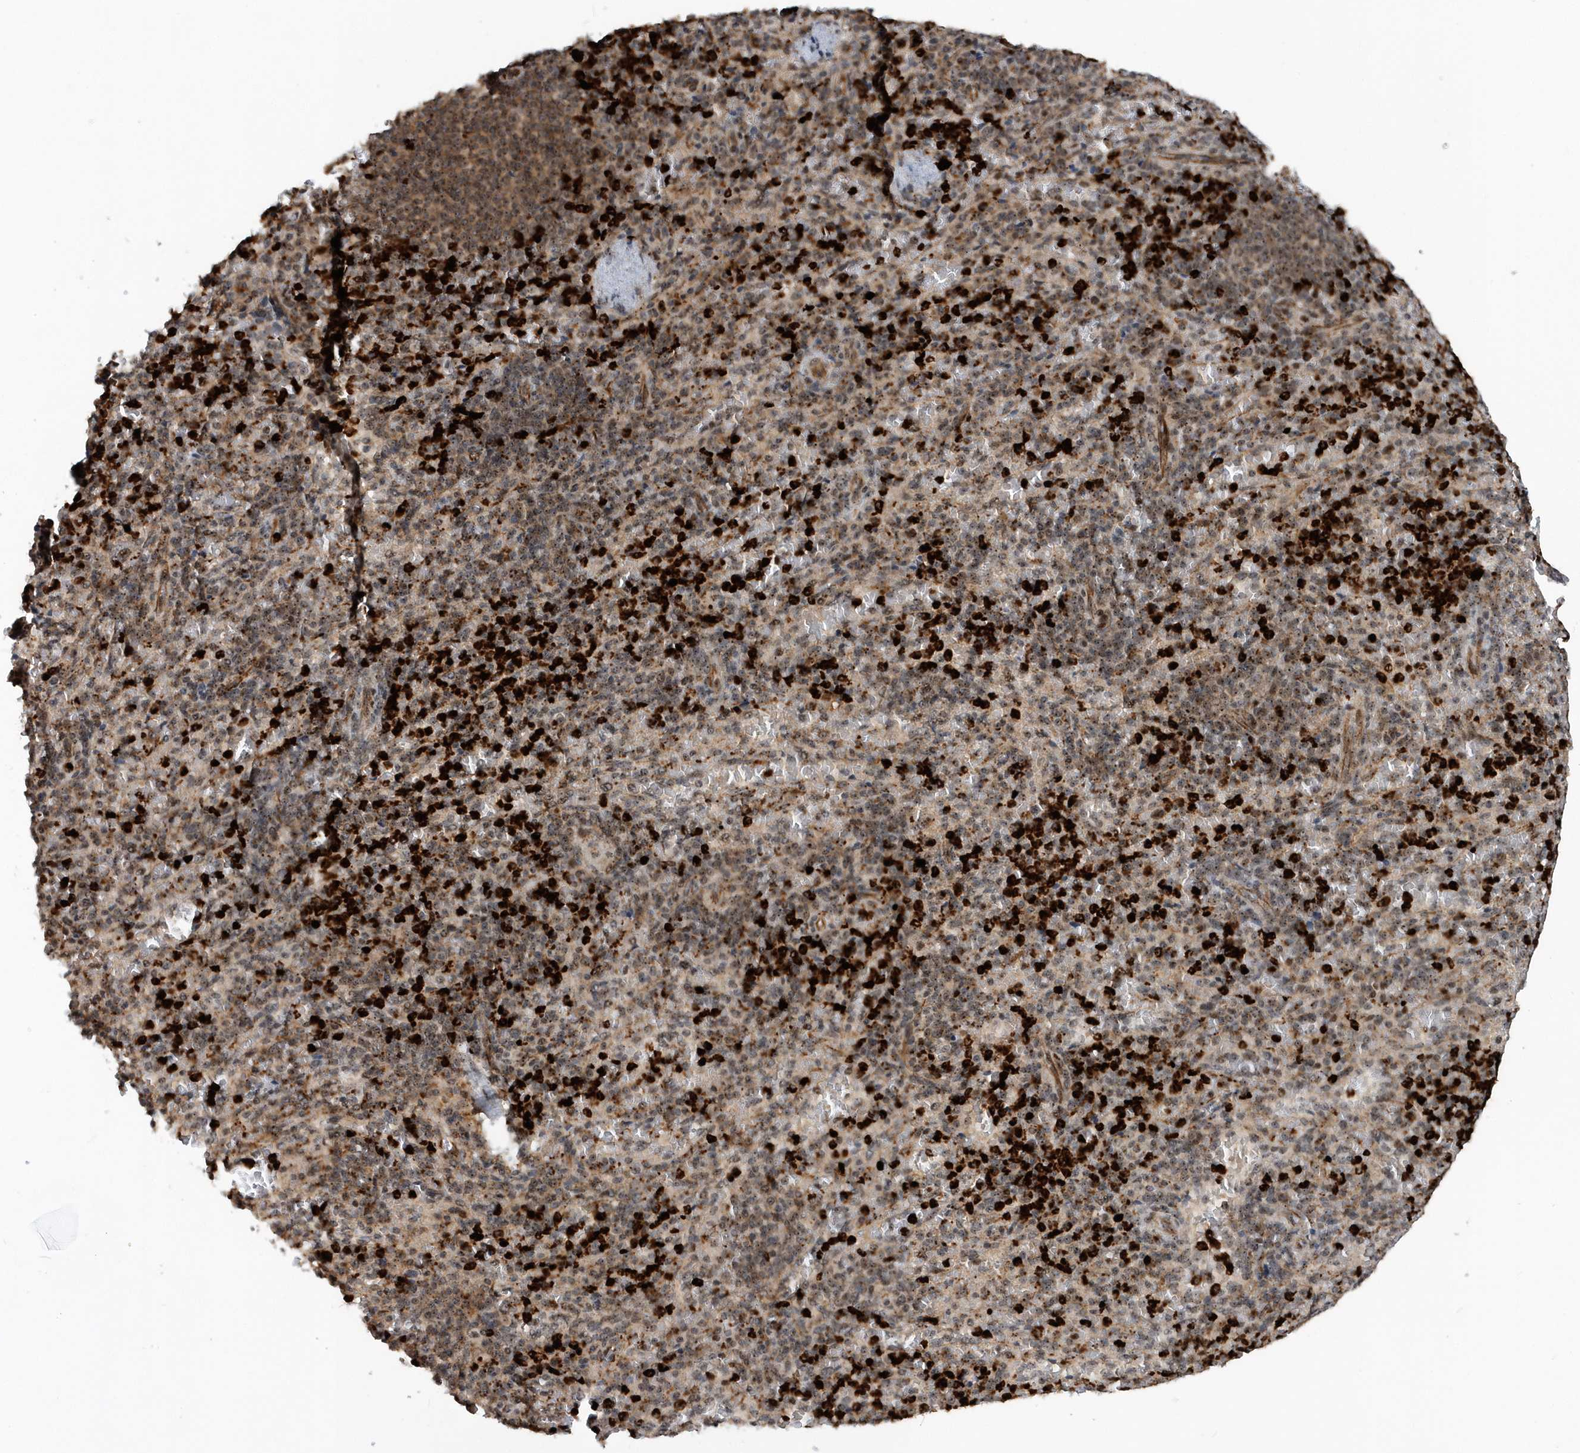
{"staining": {"intensity": "strong", "quantity": "25%-75%", "location": "nuclear"}, "tissue": "spleen", "cell_type": "Cells in red pulp", "image_type": "normal", "snomed": [{"axis": "morphology", "description": "Normal tissue, NOS"}, {"axis": "topography", "description": "Spleen"}], "caption": "Brown immunohistochemical staining in normal human spleen shows strong nuclear positivity in approximately 25%-75% of cells in red pulp. Using DAB (brown) and hematoxylin (blue) stains, captured at high magnification using brightfield microscopy.", "gene": "SOWAHB", "patient": {"sex": "female", "age": 74}}